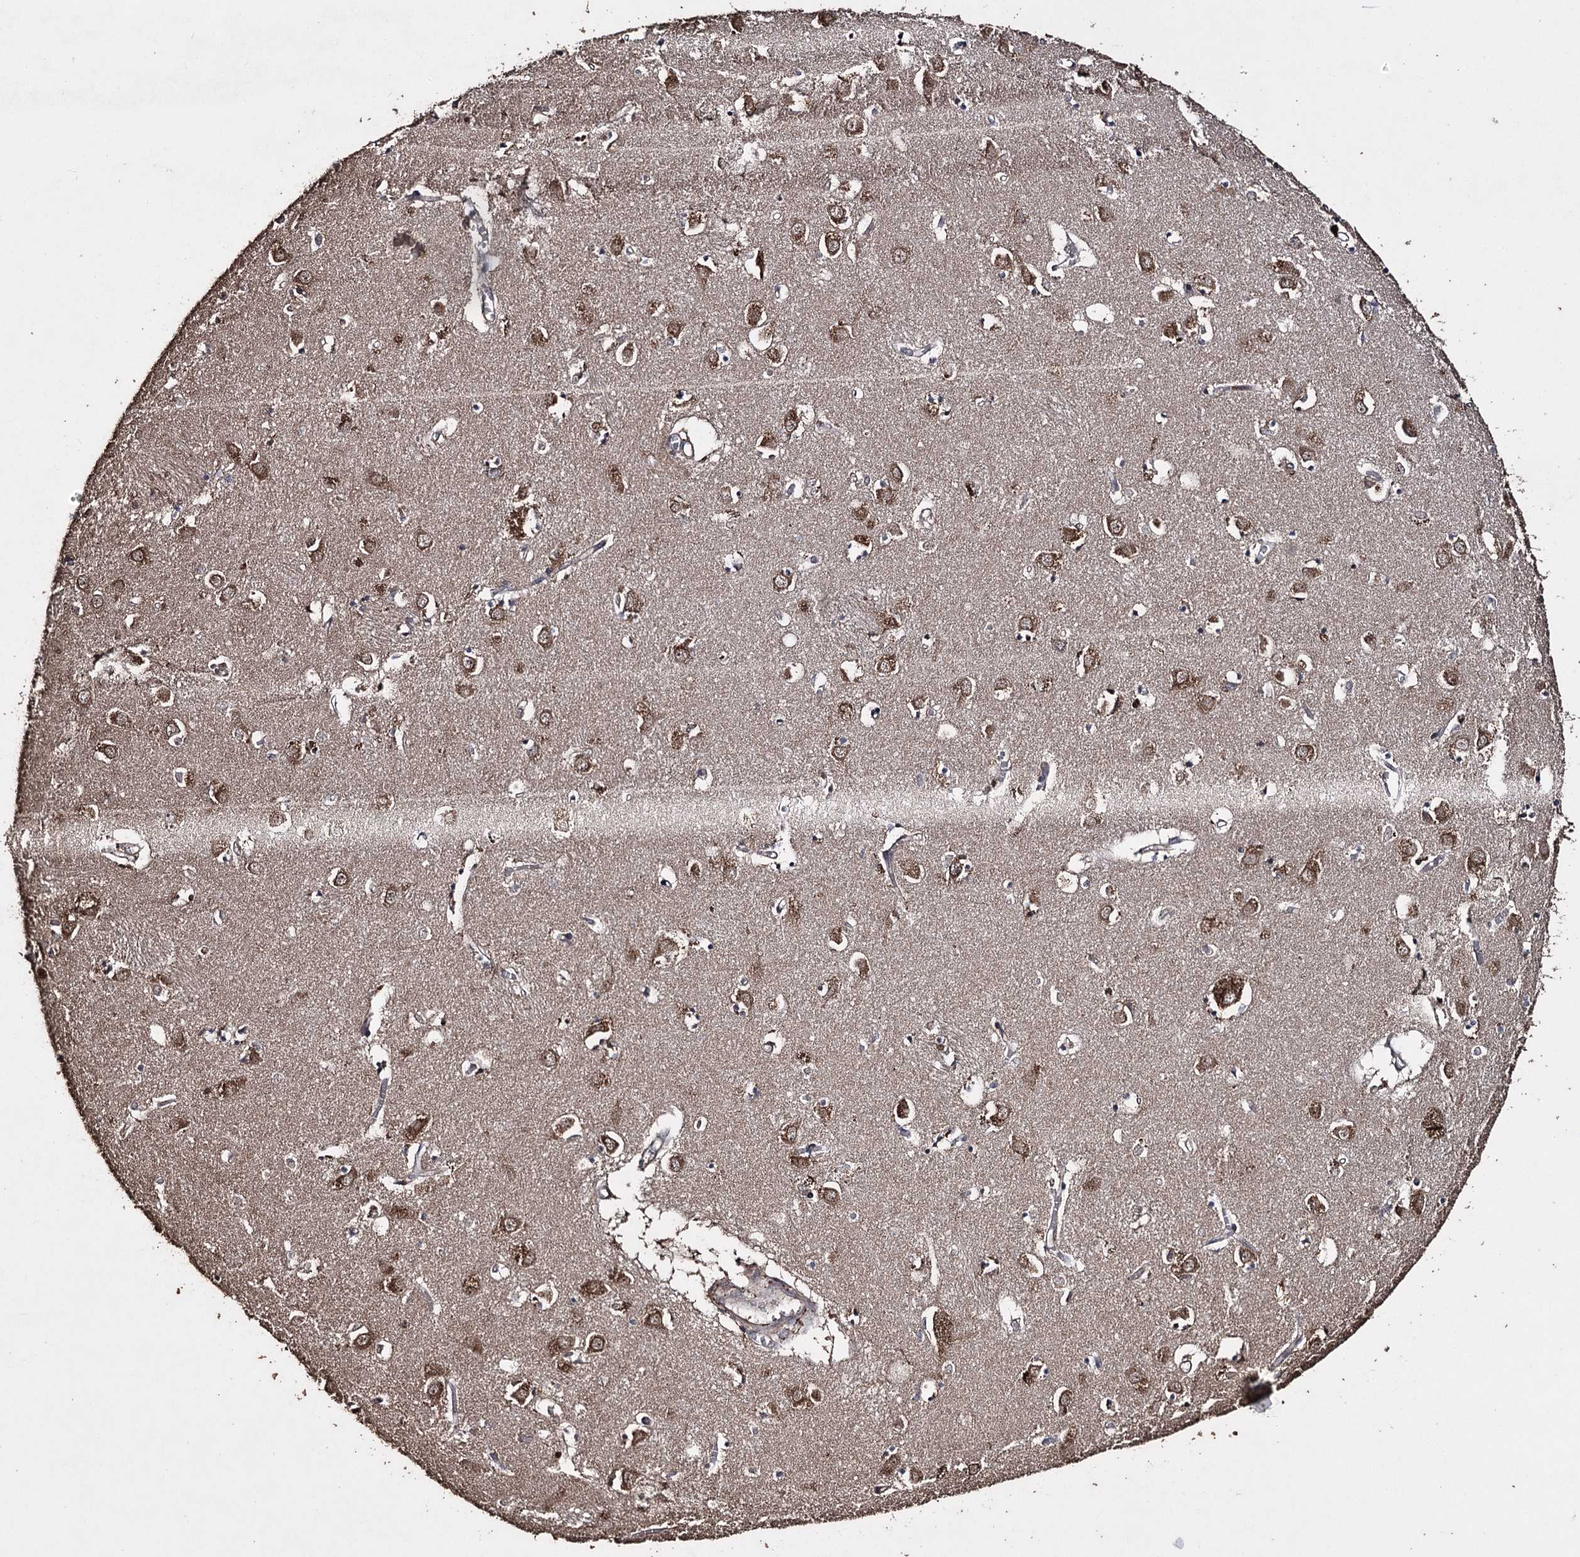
{"staining": {"intensity": "negative", "quantity": "none", "location": "none"}, "tissue": "caudate", "cell_type": "Glial cells", "image_type": "normal", "snomed": [{"axis": "morphology", "description": "Normal tissue, NOS"}, {"axis": "topography", "description": "Lateral ventricle wall"}], "caption": "IHC micrograph of benign caudate: human caudate stained with DAB (3,3'-diaminobenzidine) shows no significant protein staining in glial cells.", "gene": "ZNF662", "patient": {"sex": "male", "age": 70}}